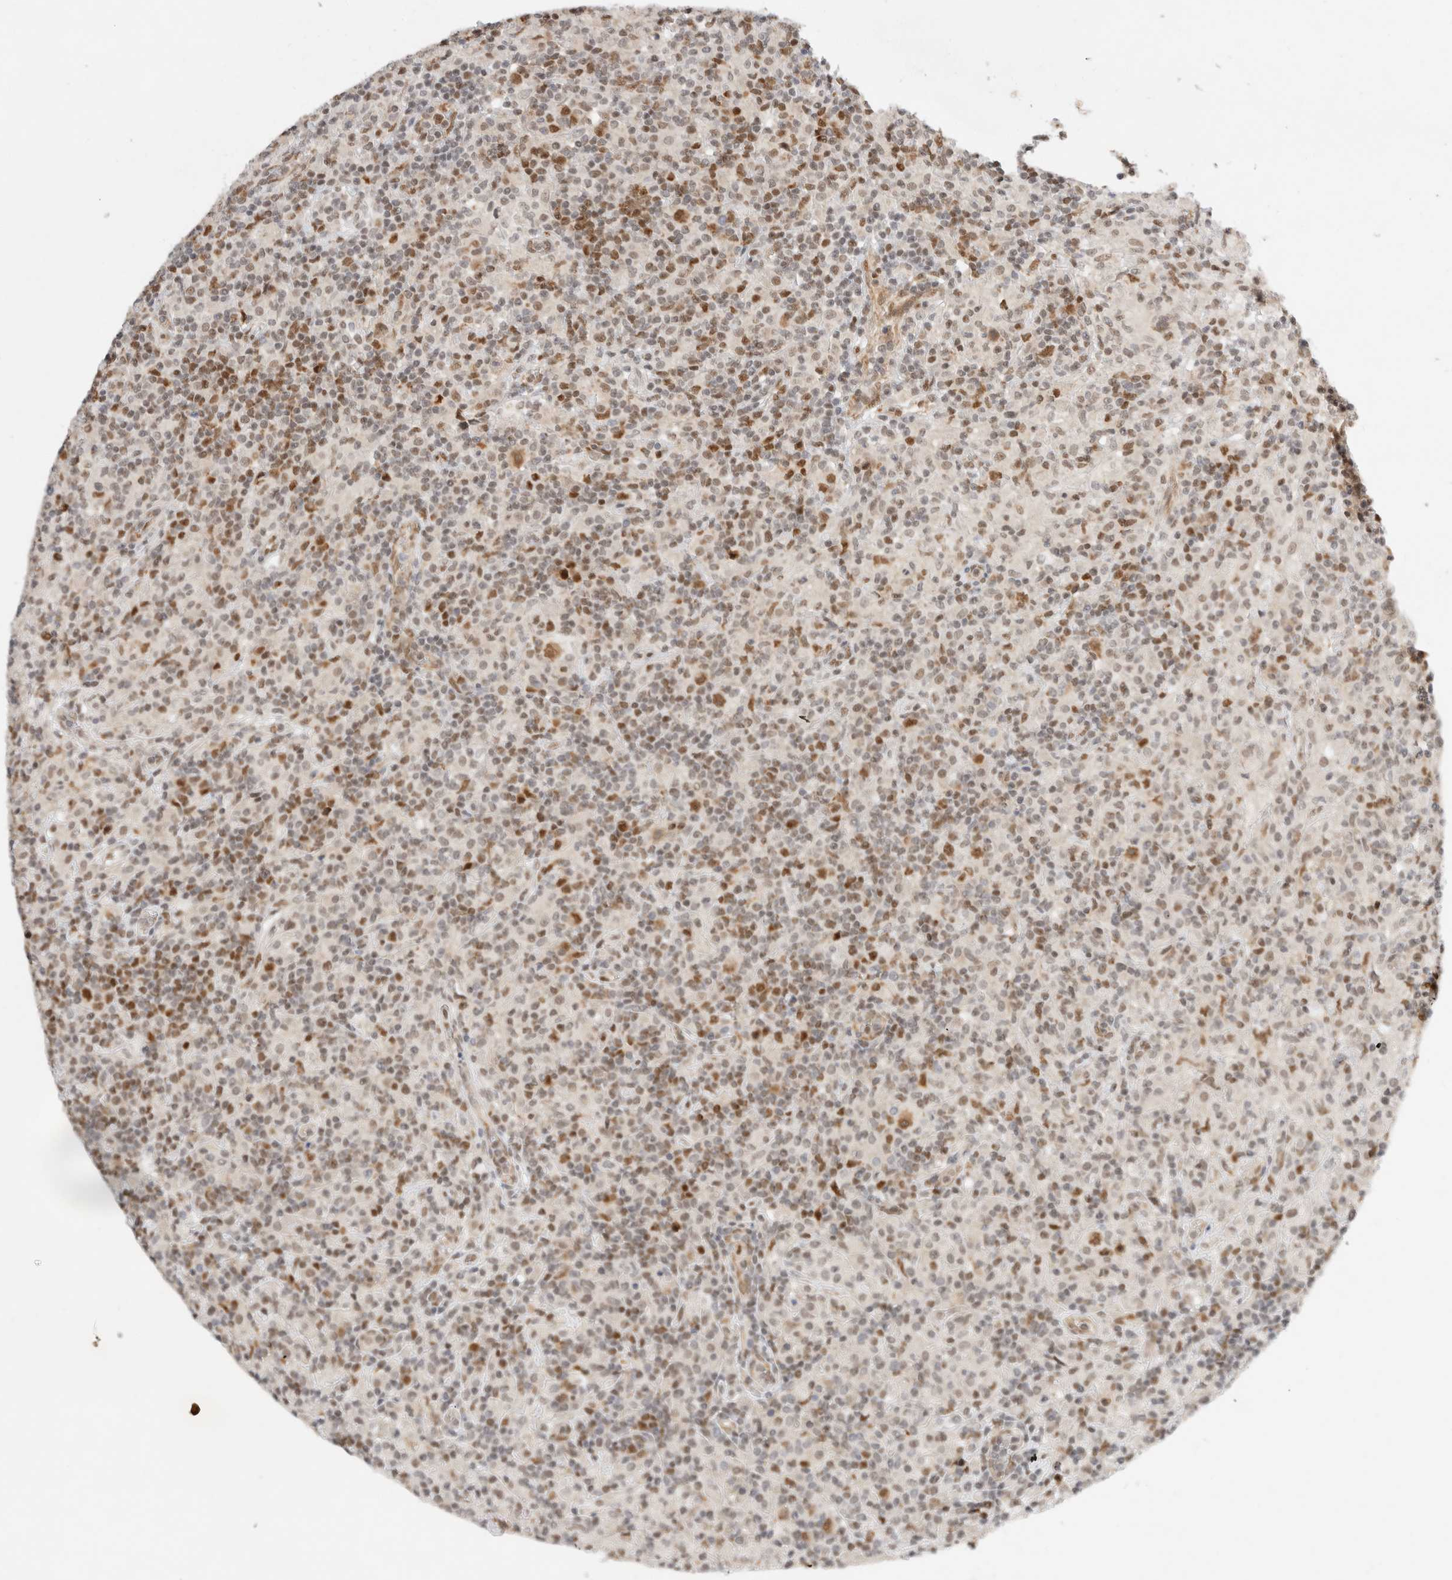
{"staining": {"intensity": "moderate", "quantity": ">75%", "location": "nuclear"}, "tissue": "lymphoma", "cell_type": "Tumor cells", "image_type": "cancer", "snomed": [{"axis": "morphology", "description": "Hodgkin's disease, NOS"}, {"axis": "topography", "description": "Lymph node"}], "caption": "Tumor cells demonstrate medium levels of moderate nuclear staining in approximately >75% of cells in lymphoma.", "gene": "GTF2I", "patient": {"sex": "male", "age": 70}}